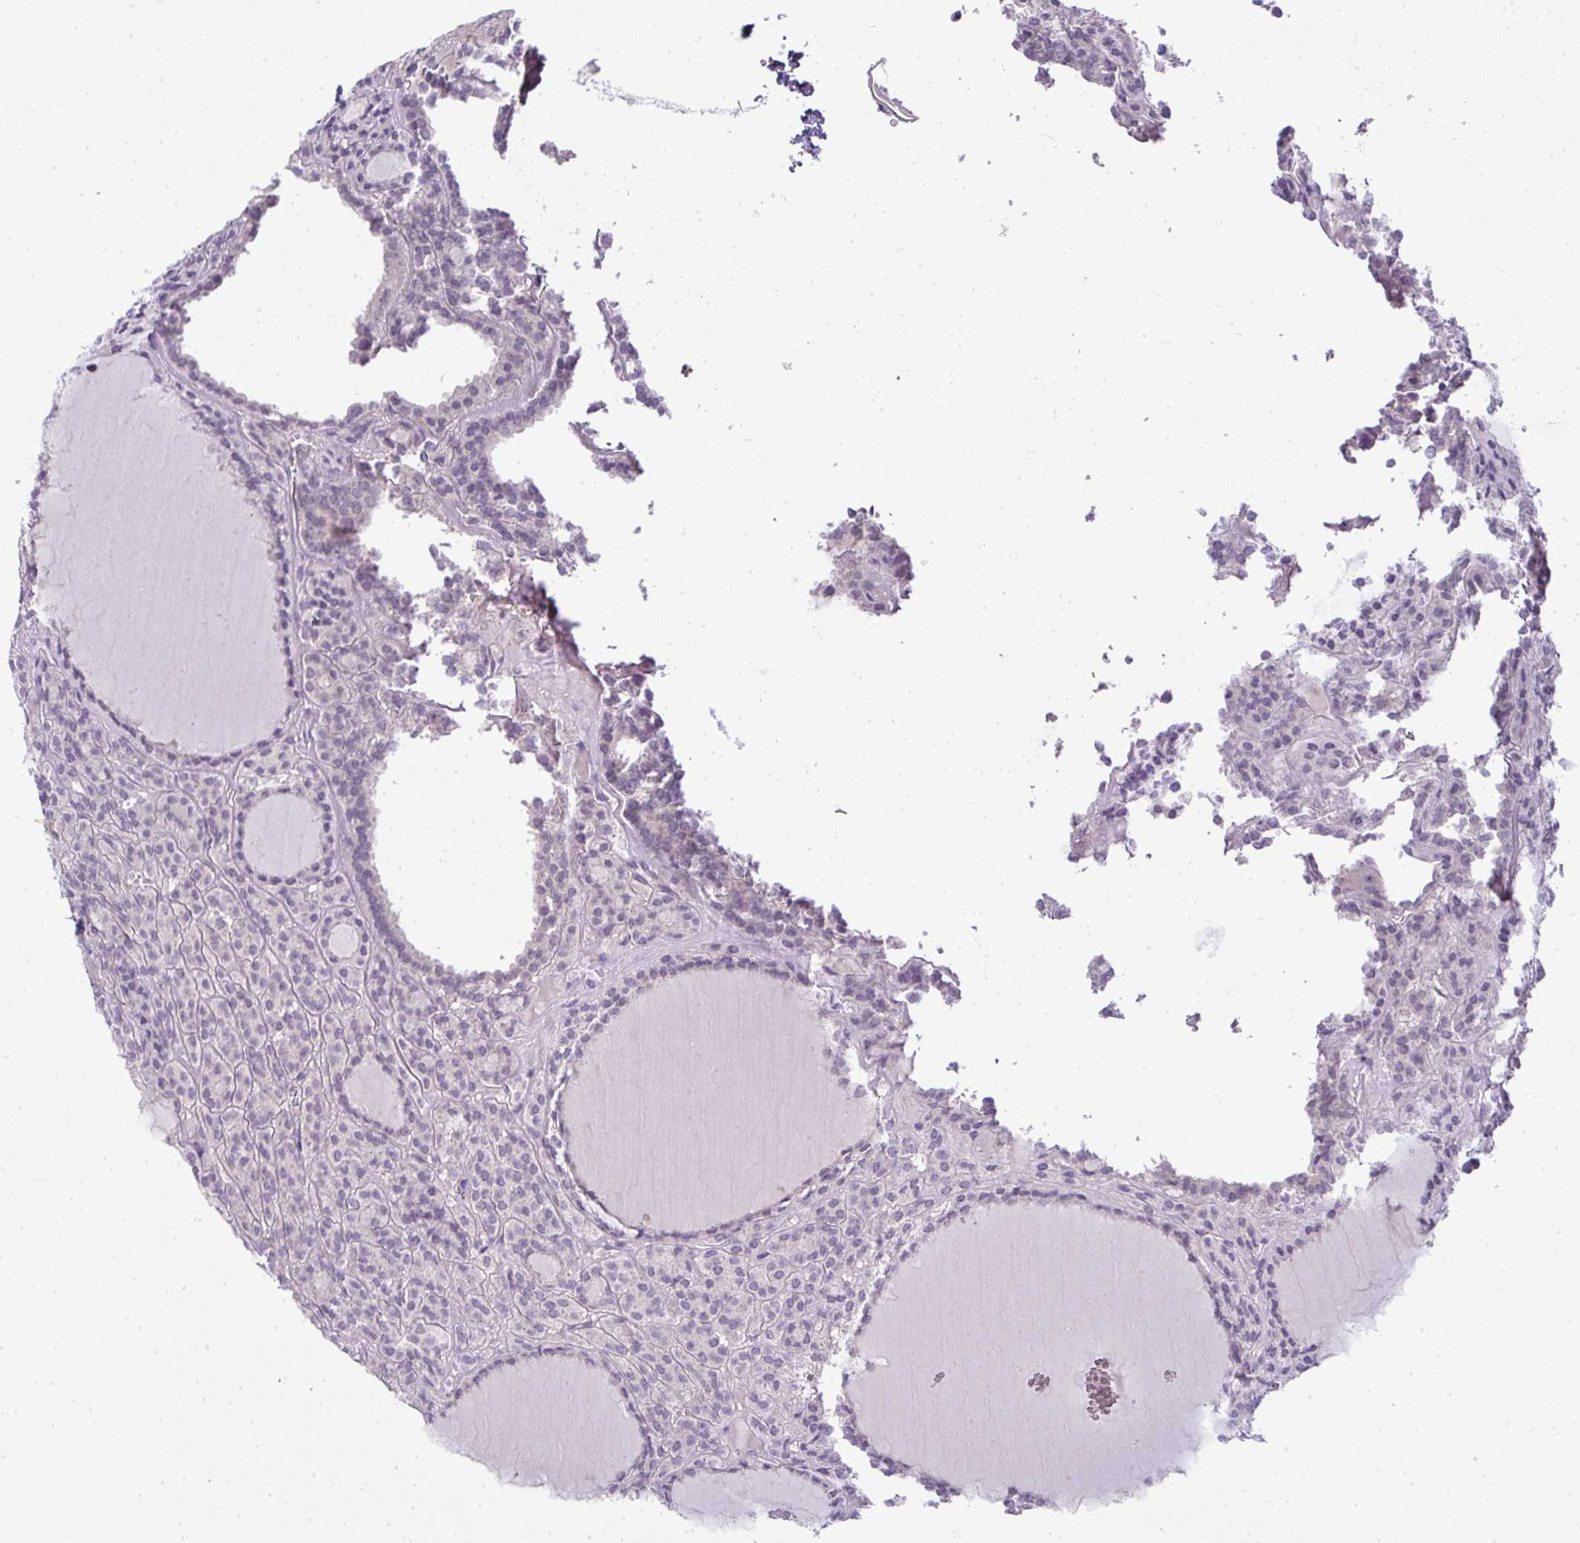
{"staining": {"intensity": "negative", "quantity": "none", "location": "none"}, "tissue": "thyroid cancer", "cell_type": "Tumor cells", "image_type": "cancer", "snomed": [{"axis": "morphology", "description": "Follicular adenoma carcinoma, NOS"}, {"axis": "topography", "description": "Thyroid gland"}], "caption": "This photomicrograph is of thyroid follicular adenoma carcinoma stained with immunohistochemistry (IHC) to label a protein in brown with the nuclei are counter-stained blue. There is no expression in tumor cells.", "gene": "CMPK1", "patient": {"sex": "female", "age": 63}}